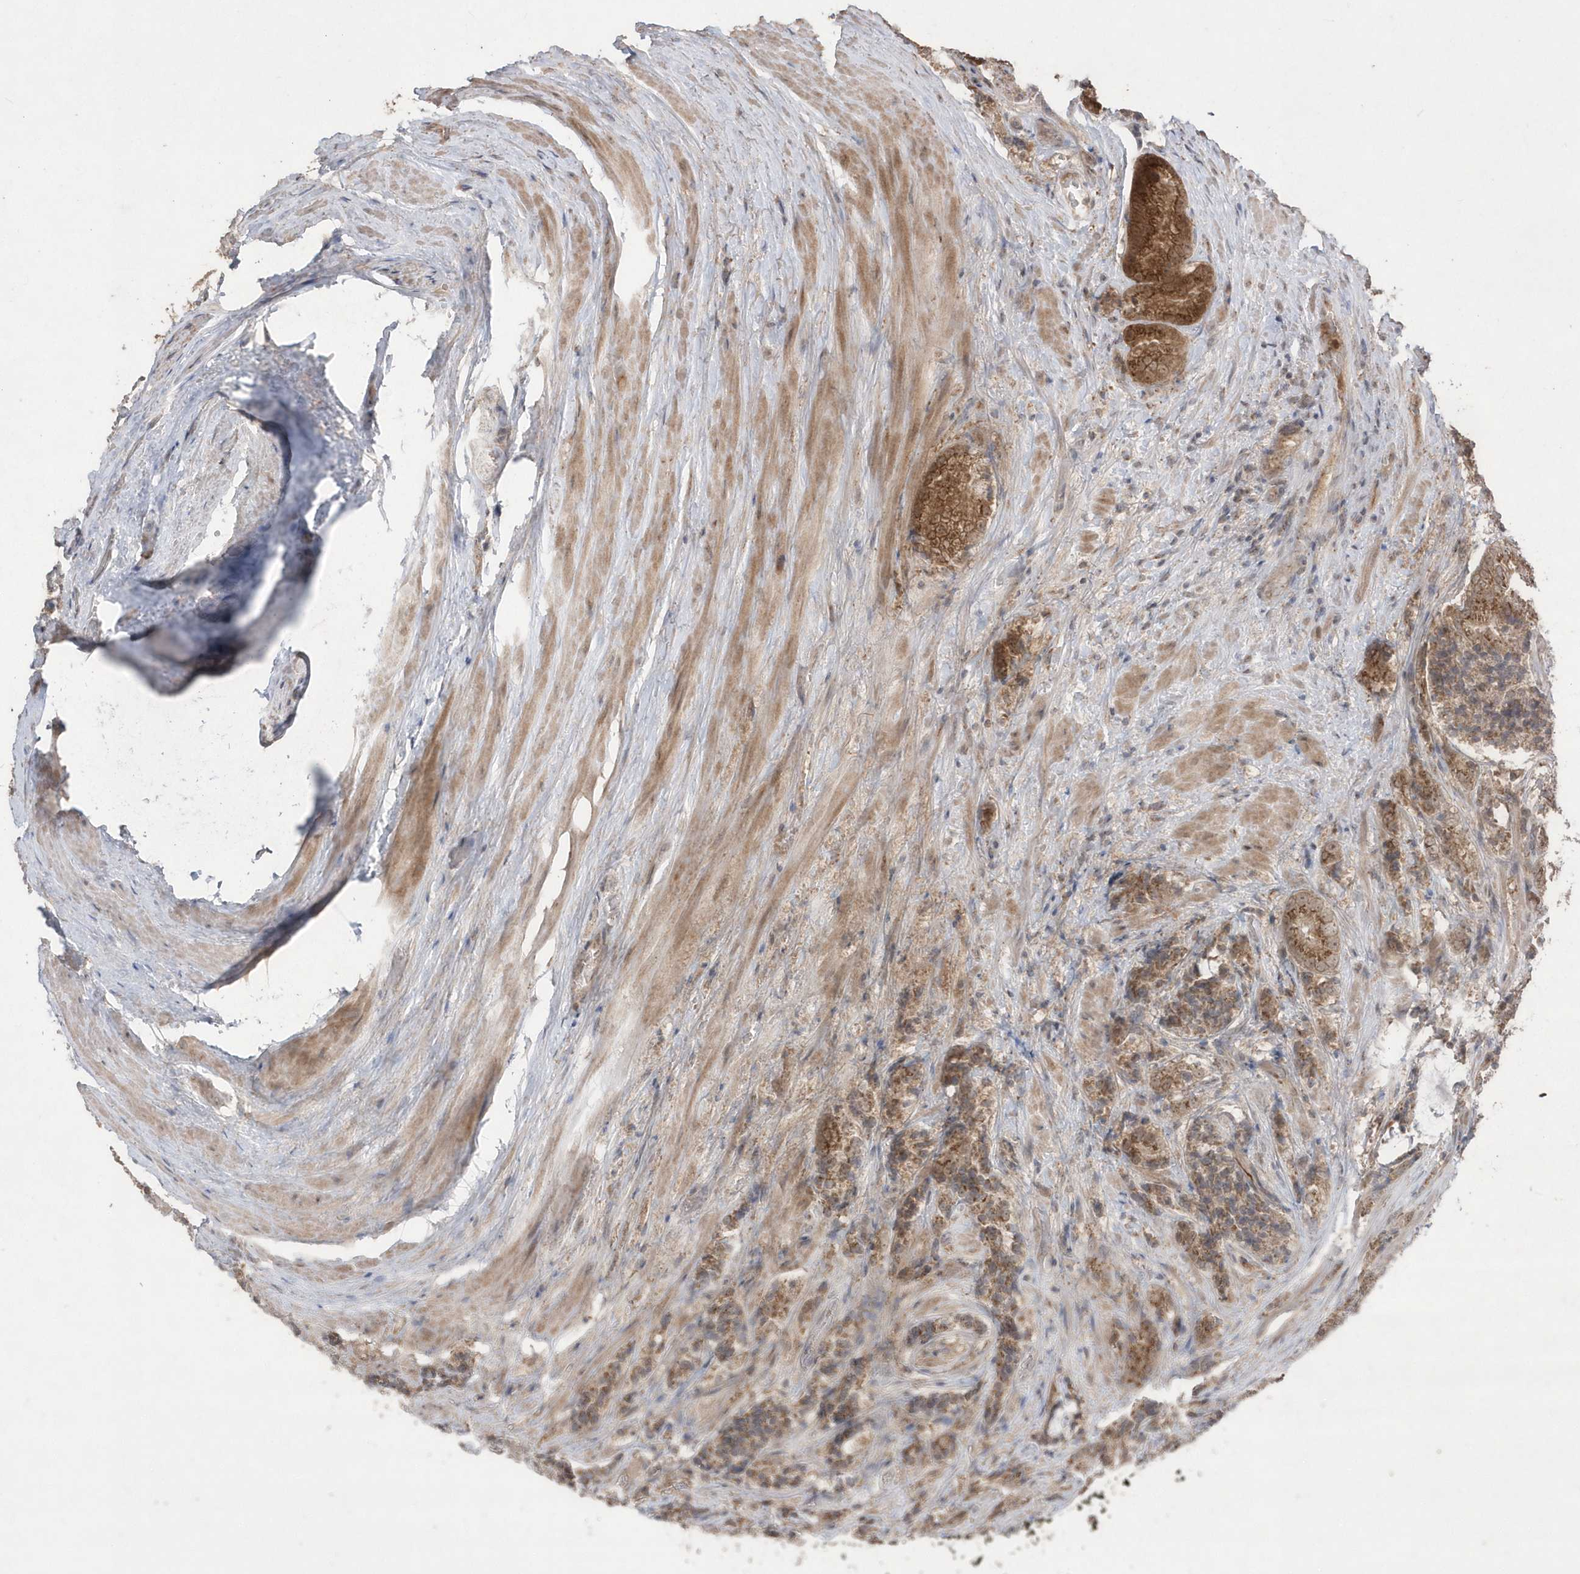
{"staining": {"intensity": "moderate", "quantity": ">75%", "location": "cytoplasmic/membranous"}, "tissue": "prostate cancer", "cell_type": "Tumor cells", "image_type": "cancer", "snomed": [{"axis": "morphology", "description": "Adenocarcinoma, High grade"}, {"axis": "topography", "description": "Prostate"}], "caption": "Adenocarcinoma (high-grade) (prostate) stained with a protein marker shows moderate staining in tumor cells.", "gene": "GEMIN6", "patient": {"sex": "male", "age": 57}}